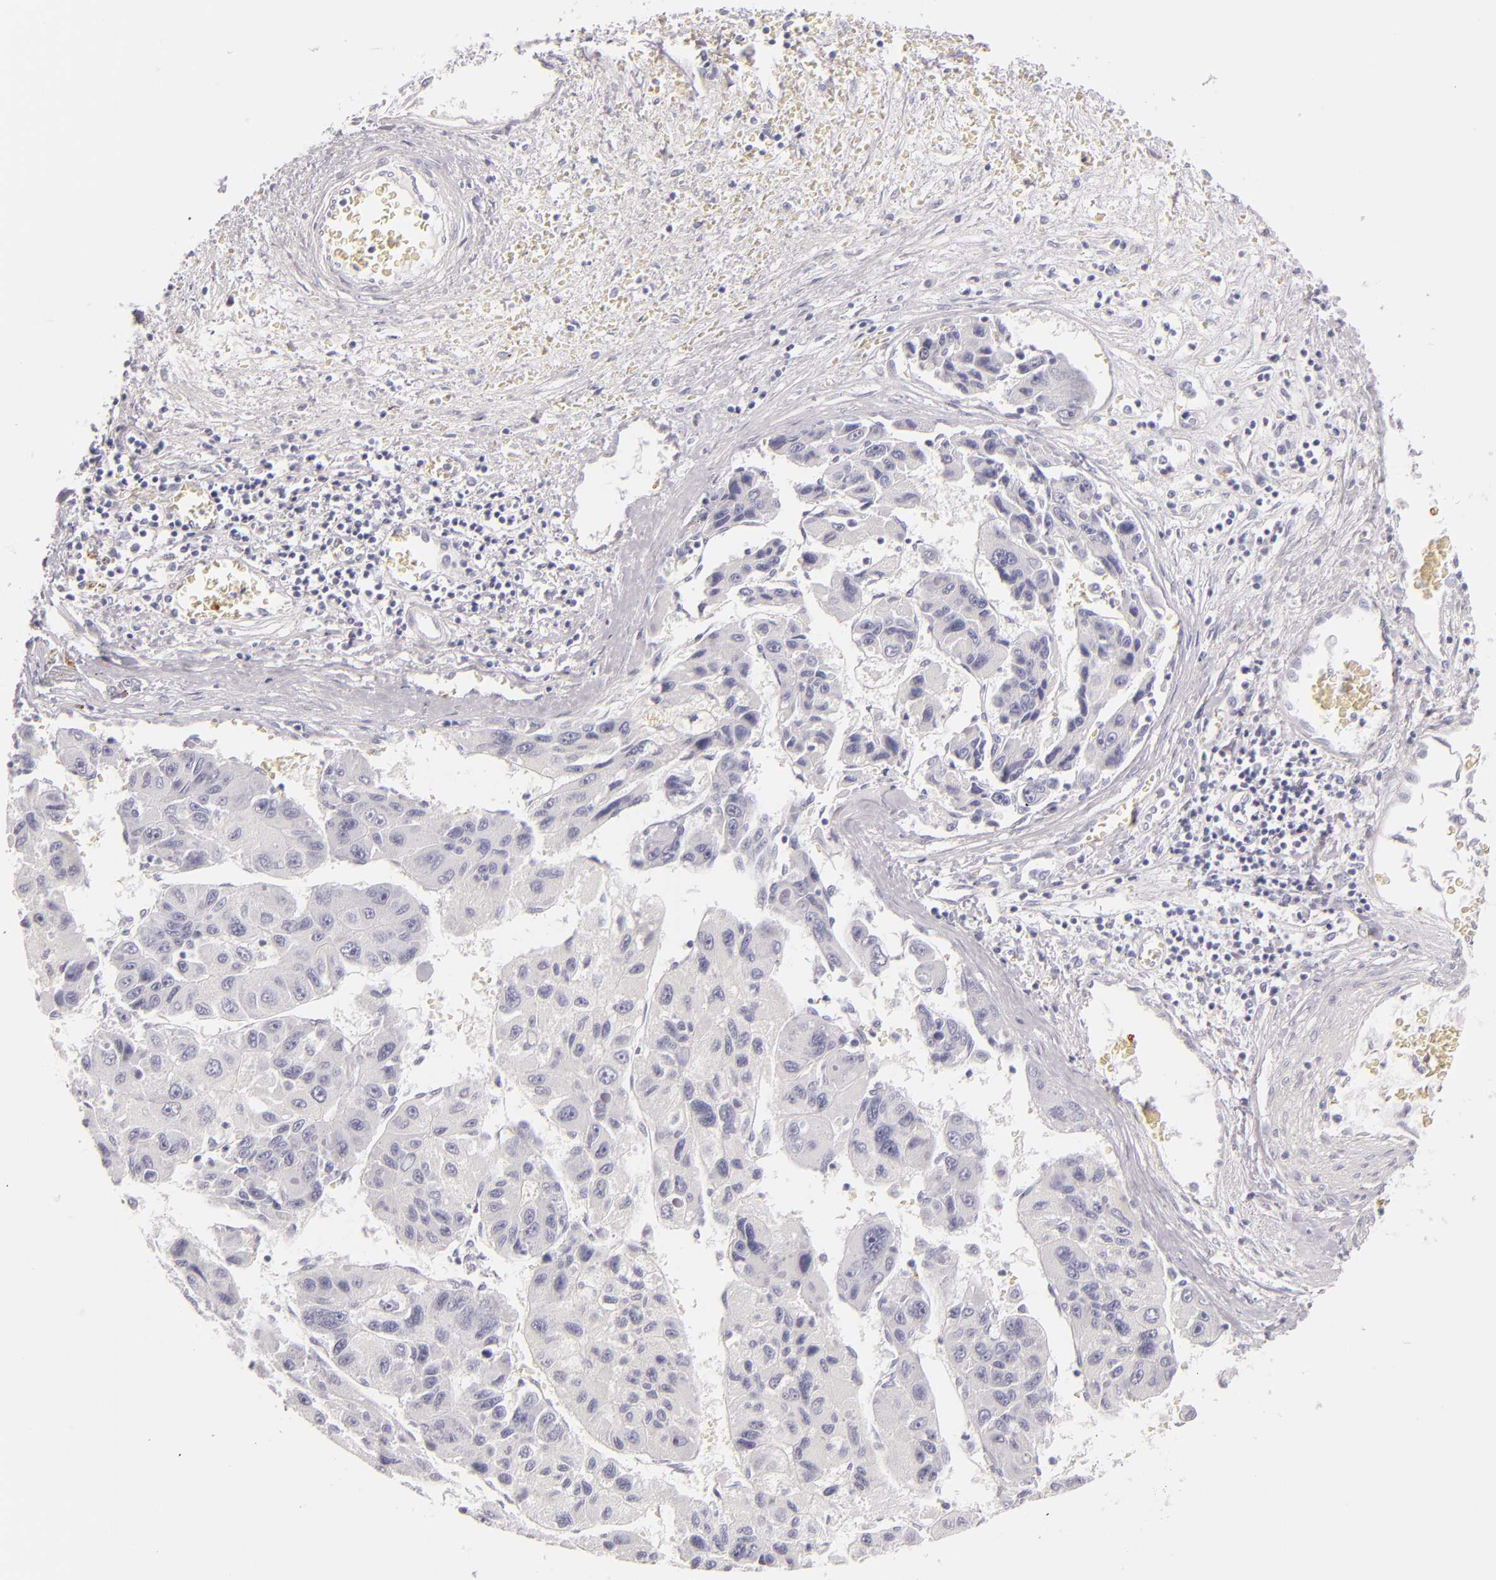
{"staining": {"intensity": "negative", "quantity": "none", "location": "none"}, "tissue": "liver cancer", "cell_type": "Tumor cells", "image_type": "cancer", "snomed": [{"axis": "morphology", "description": "Carcinoma, Hepatocellular, NOS"}, {"axis": "topography", "description": "Liver"}], "caption": "Immunohistochemical staining of liver cancer (hepatocellular carcinoma) reveals no significant positivity in tumor cells. Brightfield microscopy of immunohistochemistry (IHC) stained with DAB (3,3'-diaminobenzidine) (brown) and hematoxylin (blue), captured at high magnification.", "gene": "FABP1", "patient": {"sex": "male", "age": 64}}